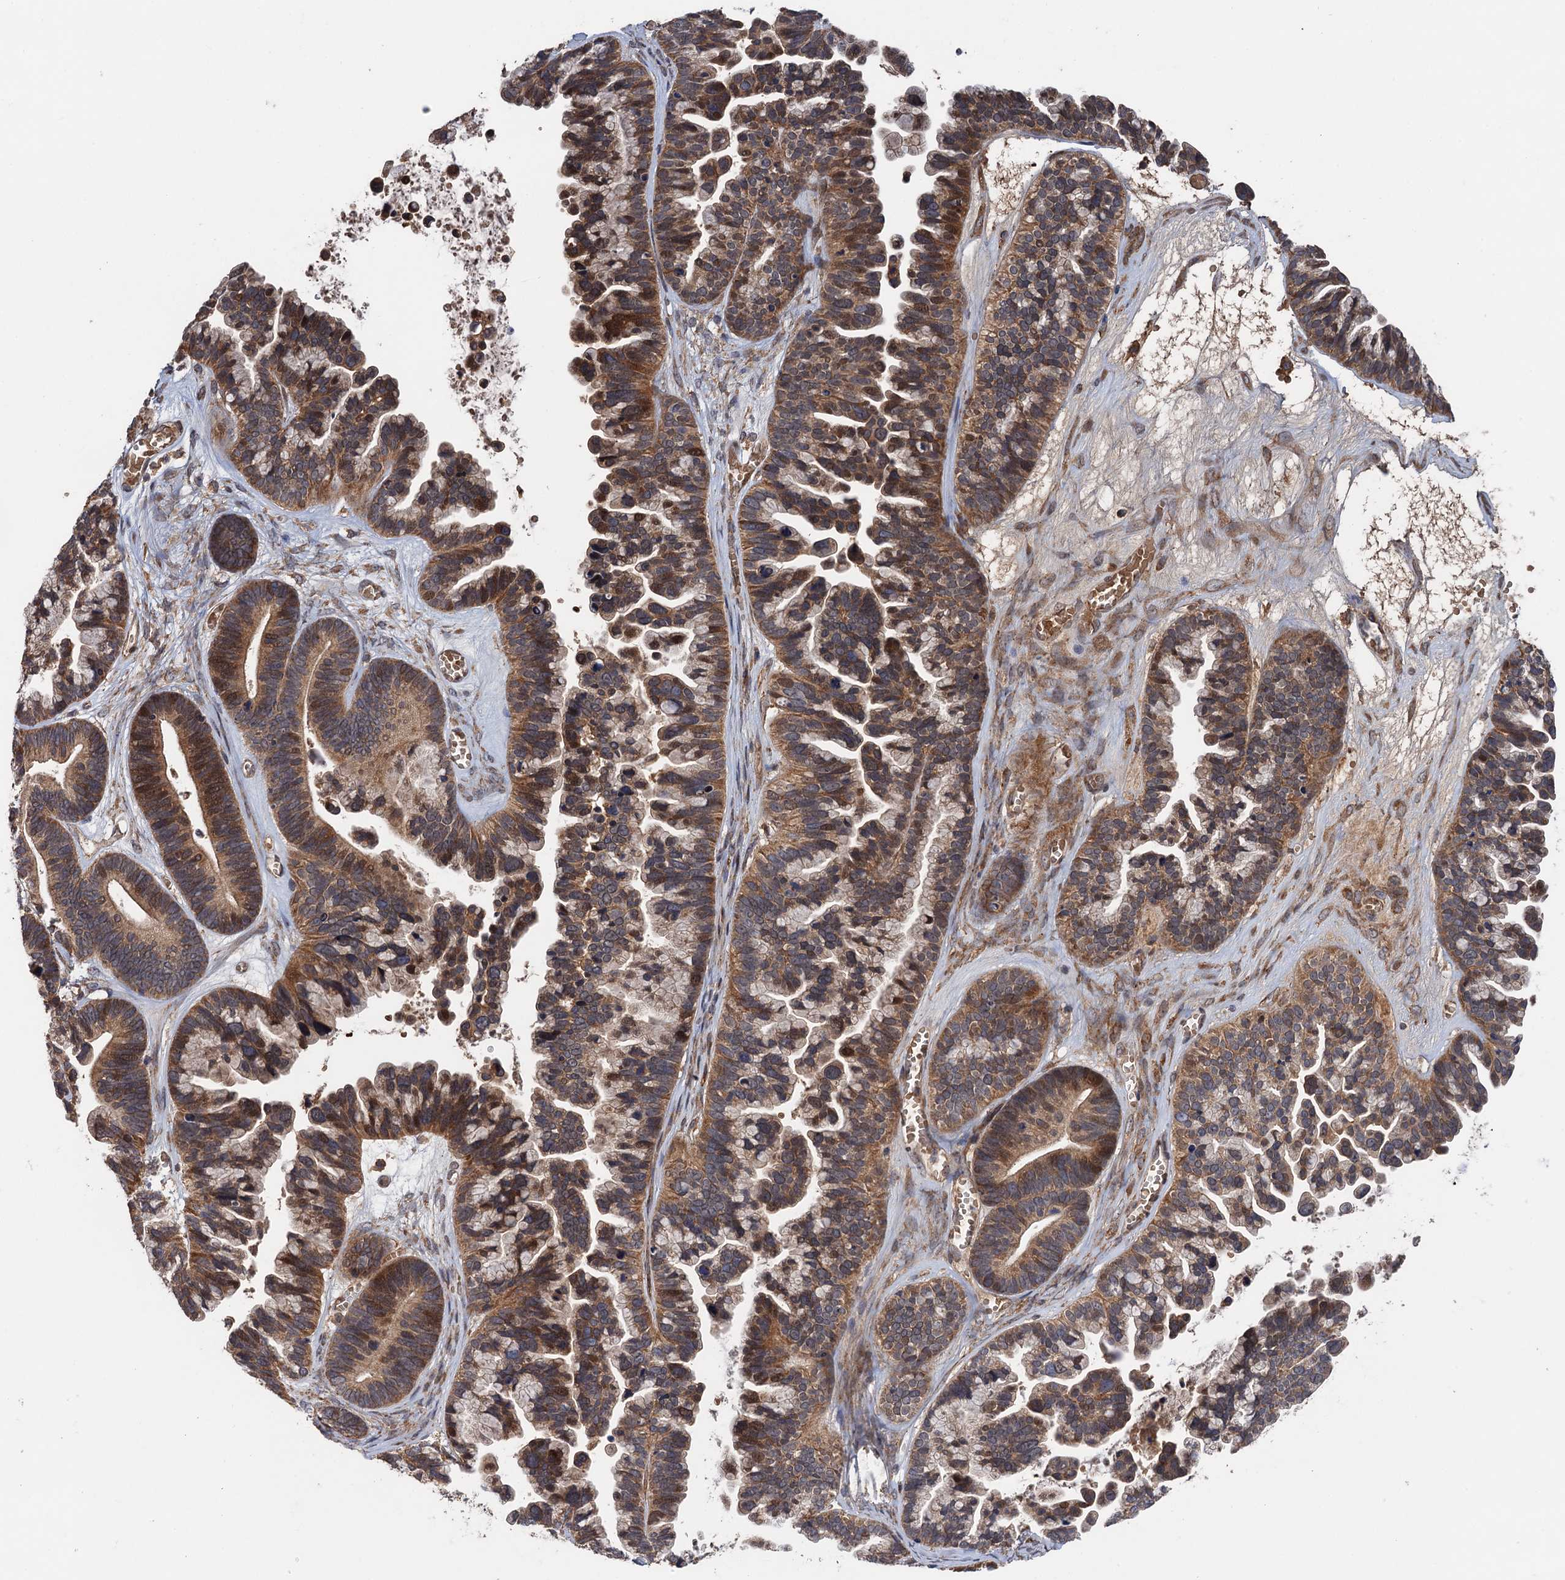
{"staining": {"intensity": "moderate", "quantity": ">75%", "location": "cytoplasmic/membranous"}, "tissue": "ovarian cancer", "cell_type": "Tumor cells", "image_type": "cancer", "snomed": [{"axis": "morphology", "description": "Cystadenocarcinoma, serous, NOS"}, {"axis": "topography", "description": "Ovary"}], "caption": "Immunohistochemical staining of serous cystadenocarcinoma (ovarian) shows medium levels of moderate cytoplasmic/membranous protein staining in about >75% of tumor cells. The protein of interest is shown in brown color, while the nuclei are stained blue.", "gene": "SNX32", "patient": {"sex": "female", "age": 56}}